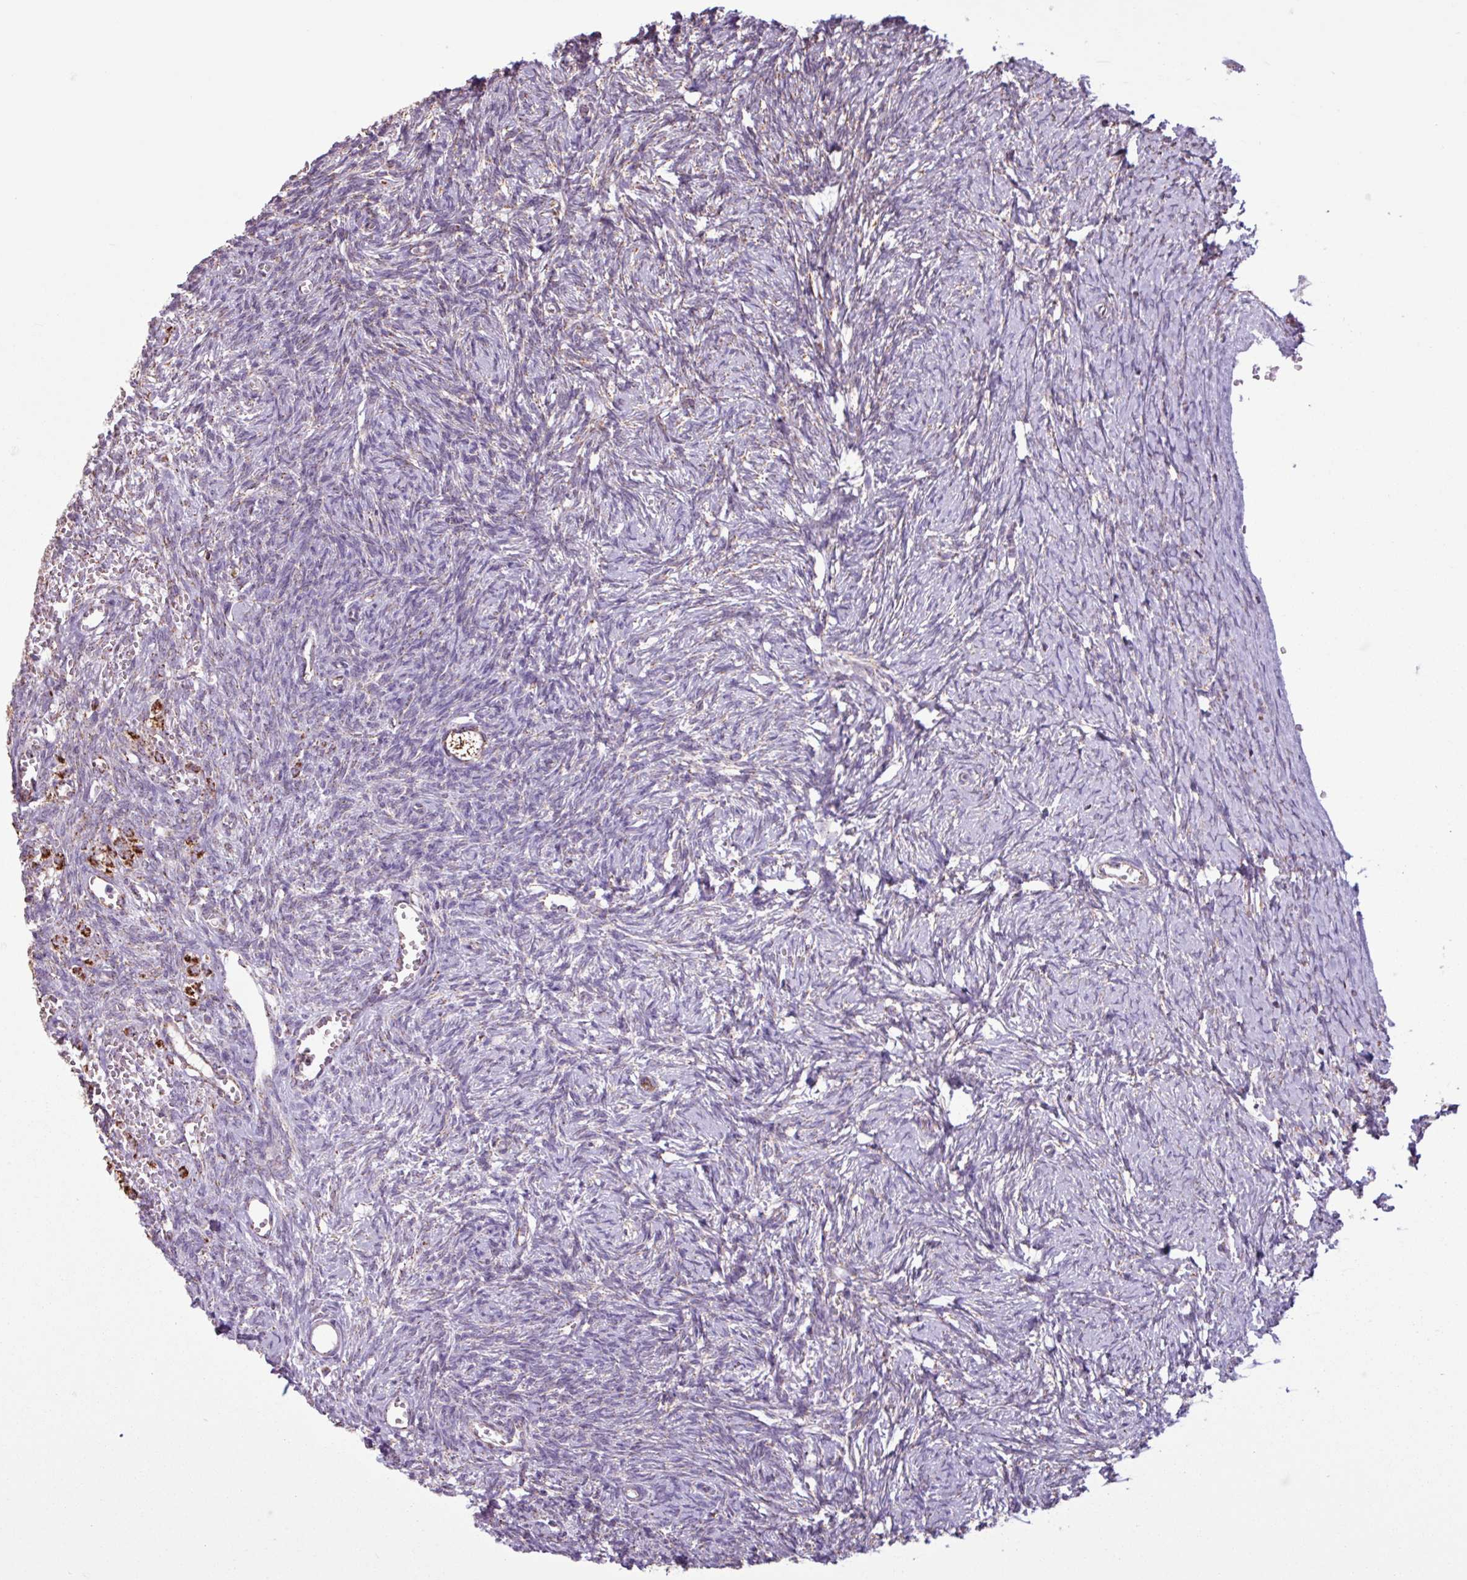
{"staining": {"intensity": "strong", "quantity": ">75%", "location": "cytoplasmic/membranous"}, "tissue": "ovary", "cell_type": "Follicle cells", "image_type": "normal", "snomed": [{"axis": "morphology", "description": "Normal tissue, NOS"}, {"axis": "topography", "description": "Ovary"}], "caption": "Brown immunohistochemical staining in benign human ovary exhibits strong cytoplasmic/membranous positivity in approximately >75% of follicle cells.", "gene": "ALG8", "patient": {"sex": "female", "age": 39}}